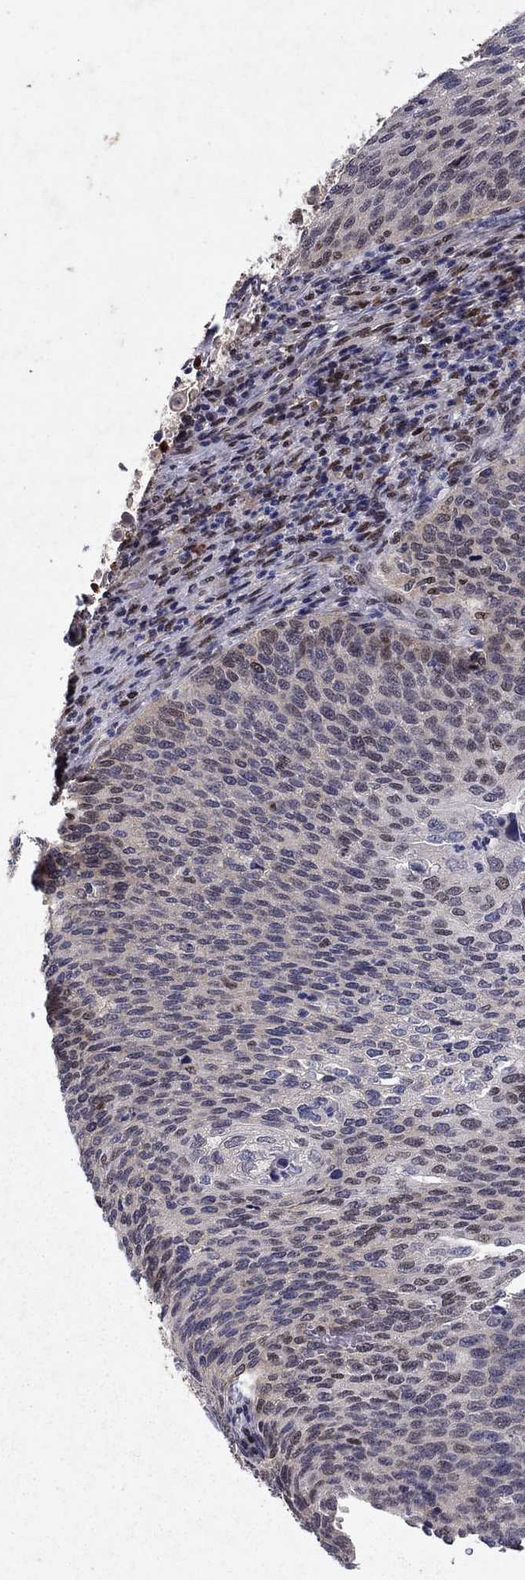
{"staining": {"intensity": "negative", "quantity": "none", "location": "none"}, "tissue": "cervical cancer", "cell_type": "Tumor cells", "image_type": "cancer", "snomed": [{"axis": "morphology", "description": "Squamous cell carcinoma, NOS"}, {"axis": "topography", "description": "Cervix"}], "caption": "Cervical squamous cell carcinoma stained for a protein using IHC reveals no positivity tumor cells.", "gene": "CRTC1", "patient": {"sex": "female", "age": 52}}